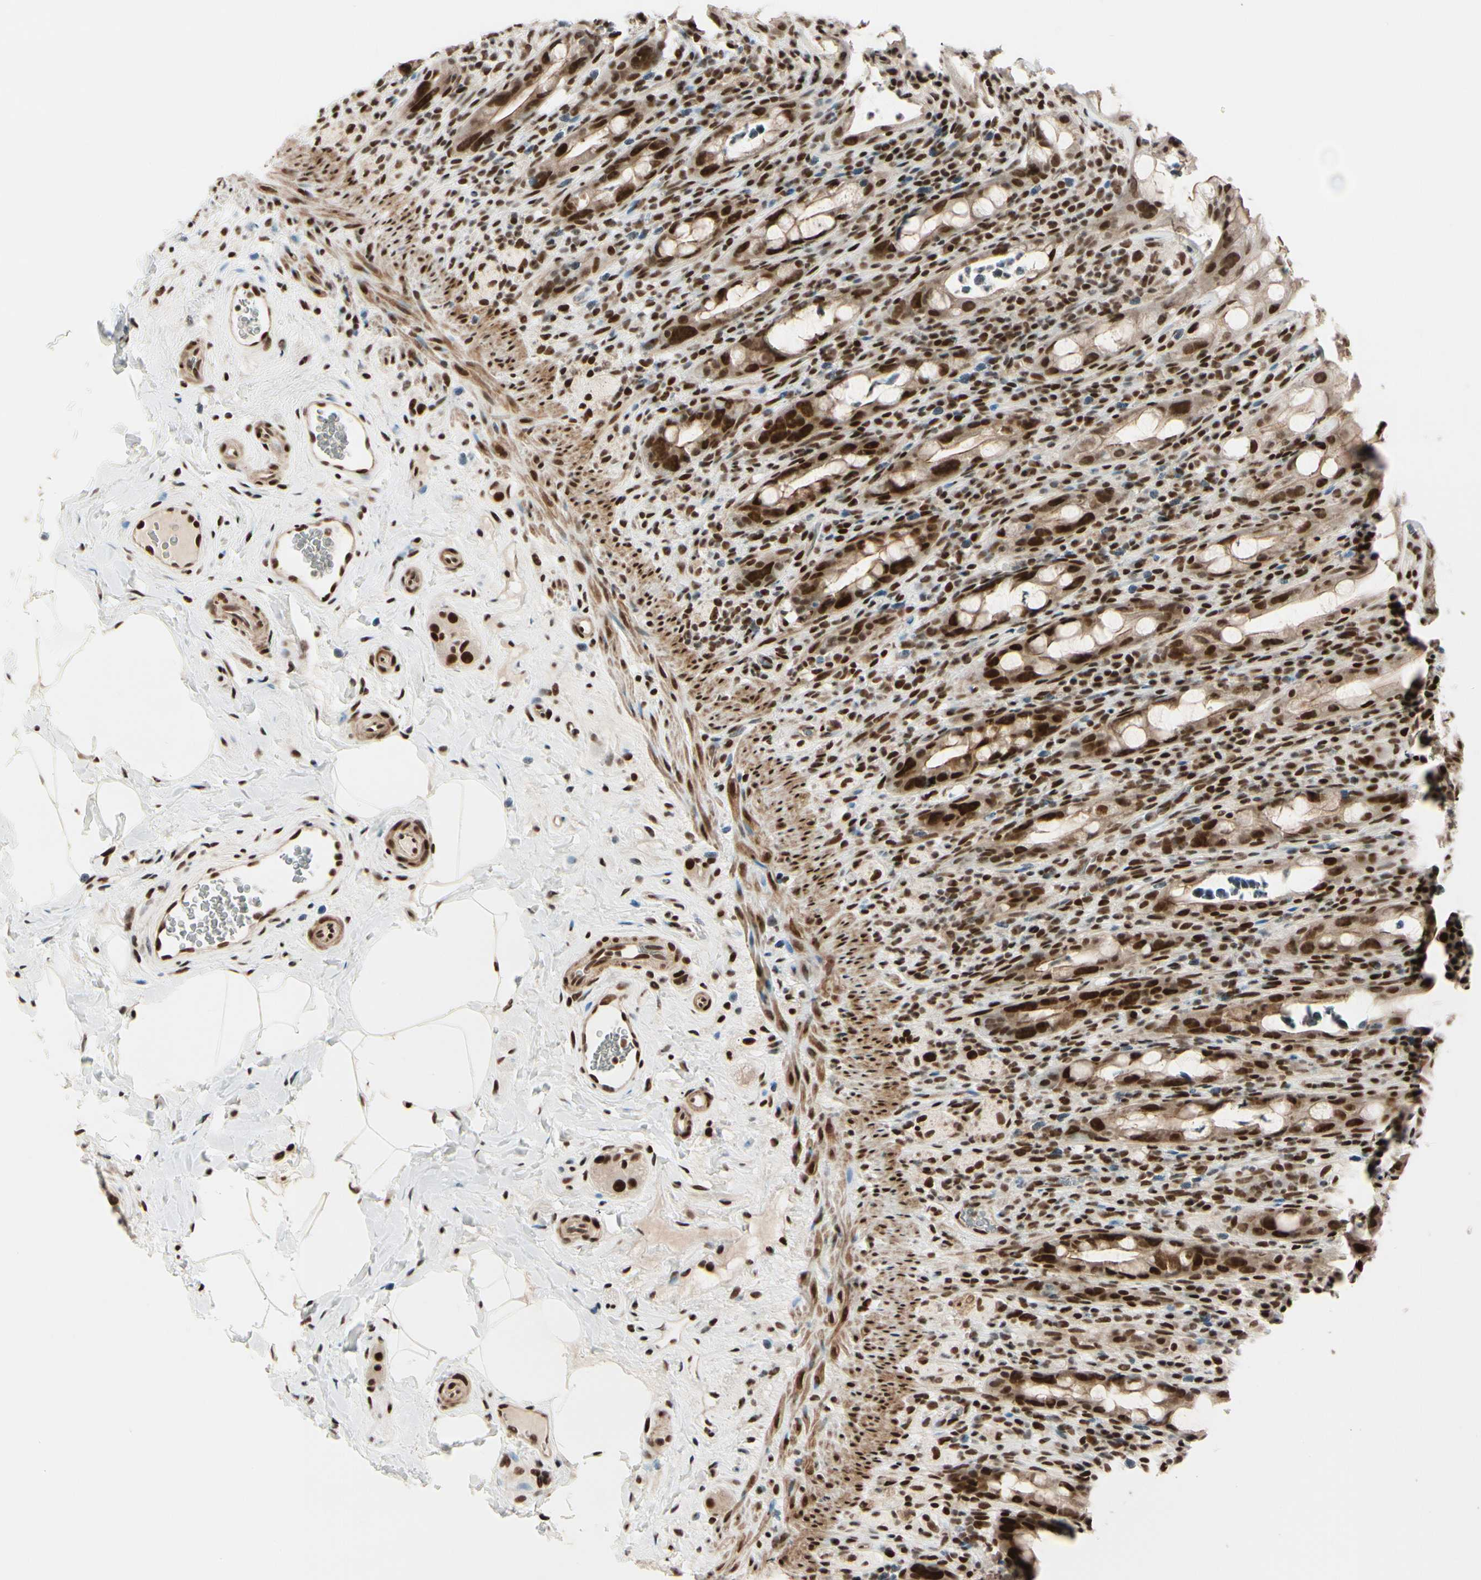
{"staining": {"intensity": "strong", "quantity": ">75%", "location": "cytoplasmic/membranous,nuclear"}, "tissue": "rectum", "cell_type": "Glandular cells", "image_type": "normal", "snomed": [{"axis": "morphology", "description": "Normal tissue, NOS"}, {"axis": "topography", "description": "Rectum"}], "caption": "IHC photomicrograph of benign rectum: rectum stained using immunohistochemistry exhibits high levels of strong protein expression localized specifically in the cytoplasmic/membranous,nuclear of glandular cells, appearing as a cytoplasmic/membranous,nuclear brown color.", "gene": "CHAMP1", "patient": {"sex": "male", "age": 44}}